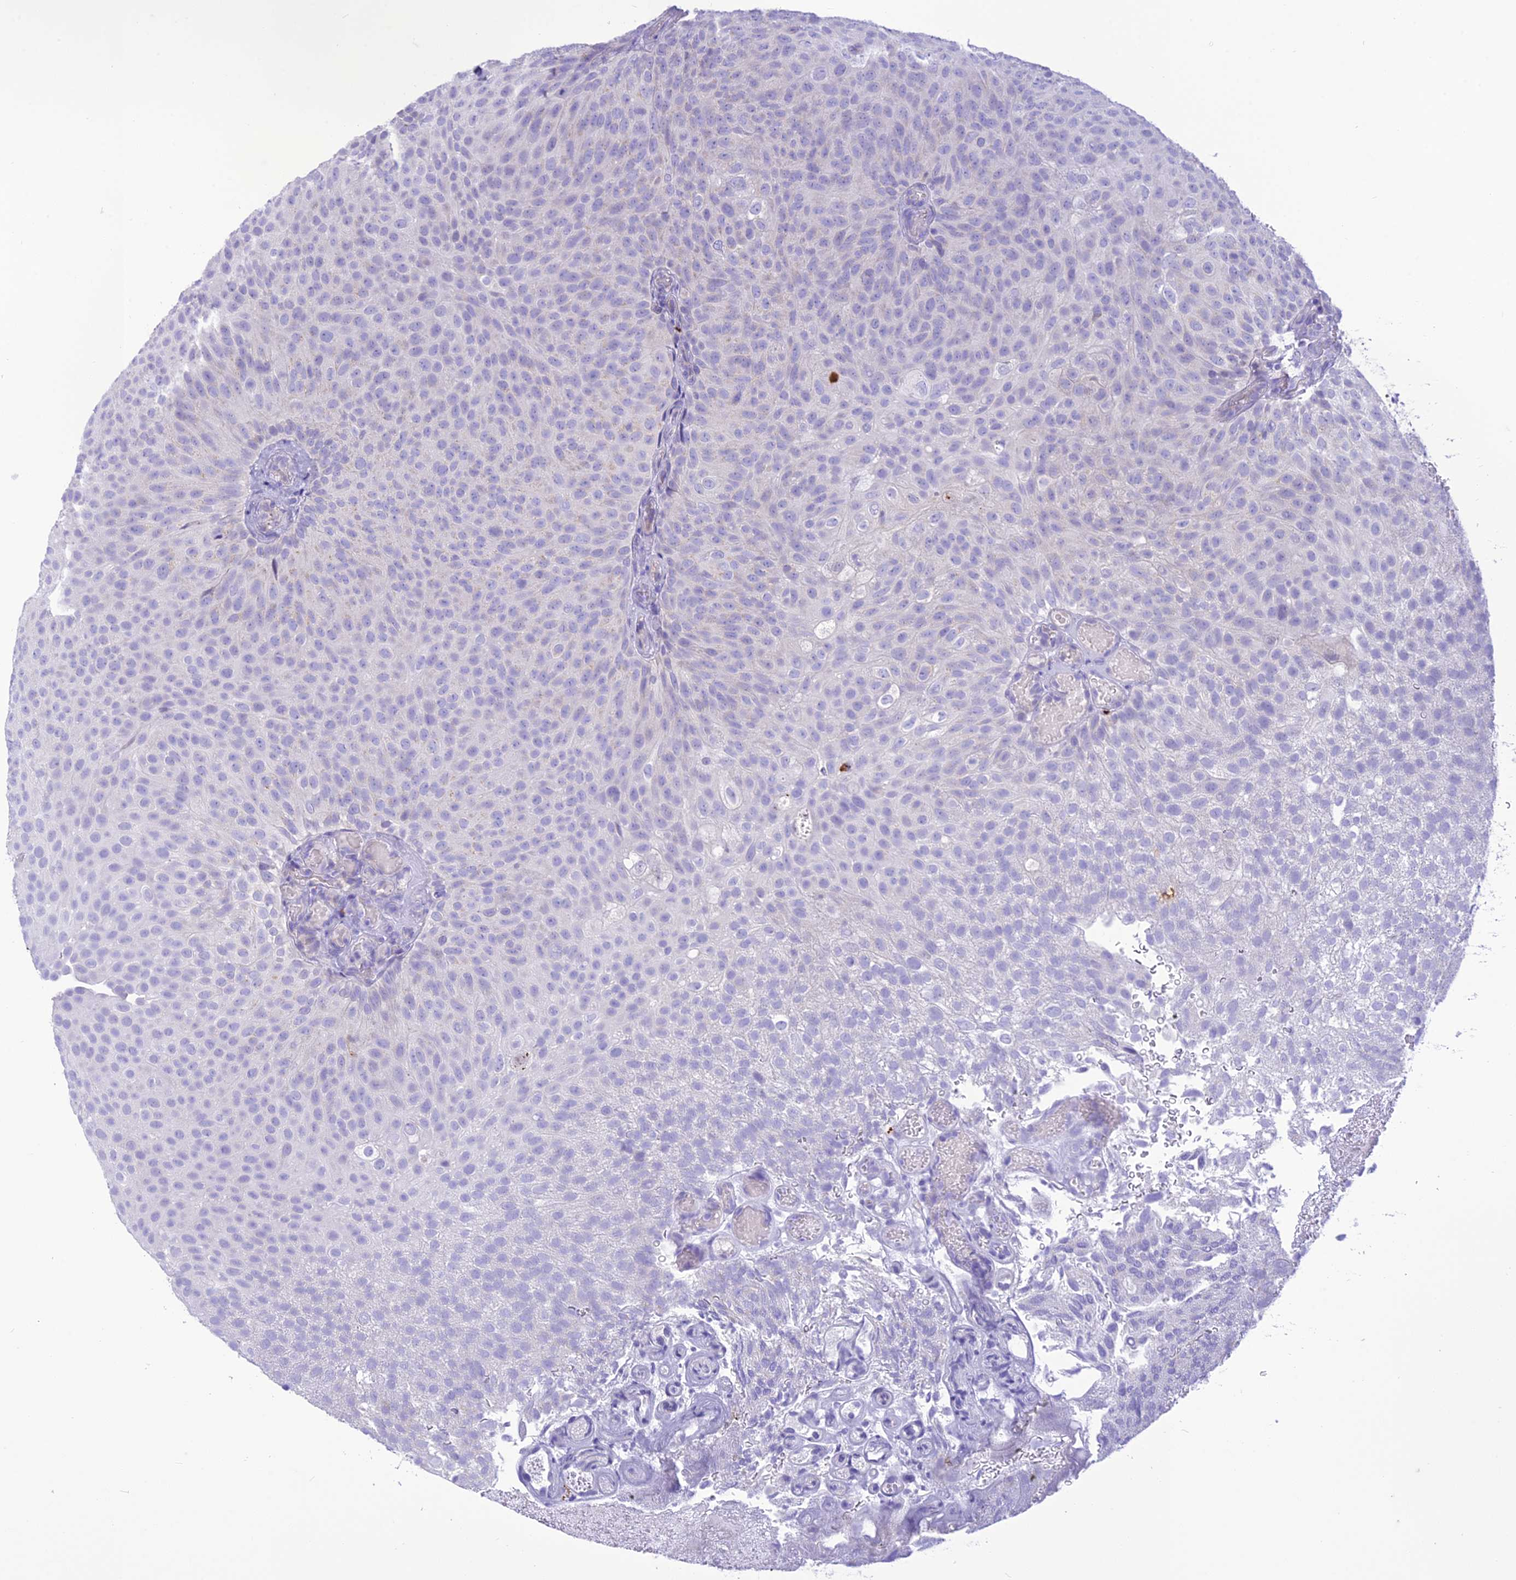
{"staining": {"intensity": "negative", "quantity": "none", "location": "none"}, "tissue": "urothelial cancer", "cell_type": "Tumor cells", "image_type": "cancer", "snomed": [{"axis": "morphology", "description": "Urothelial carcinoma, Low grade"}, {"axis": "topography", "description": "Urinary bladder"}], "caption": "This photomicrograph is of urothelial carcinoma (low-grade) stained with immunohistochemistry (IHC) to label a protein in brown with the nuclei are counter-stained blue. There is no expression in tumor cells.", "gene": "DHDH", "patient": {"sex": "male", "age": 78}}